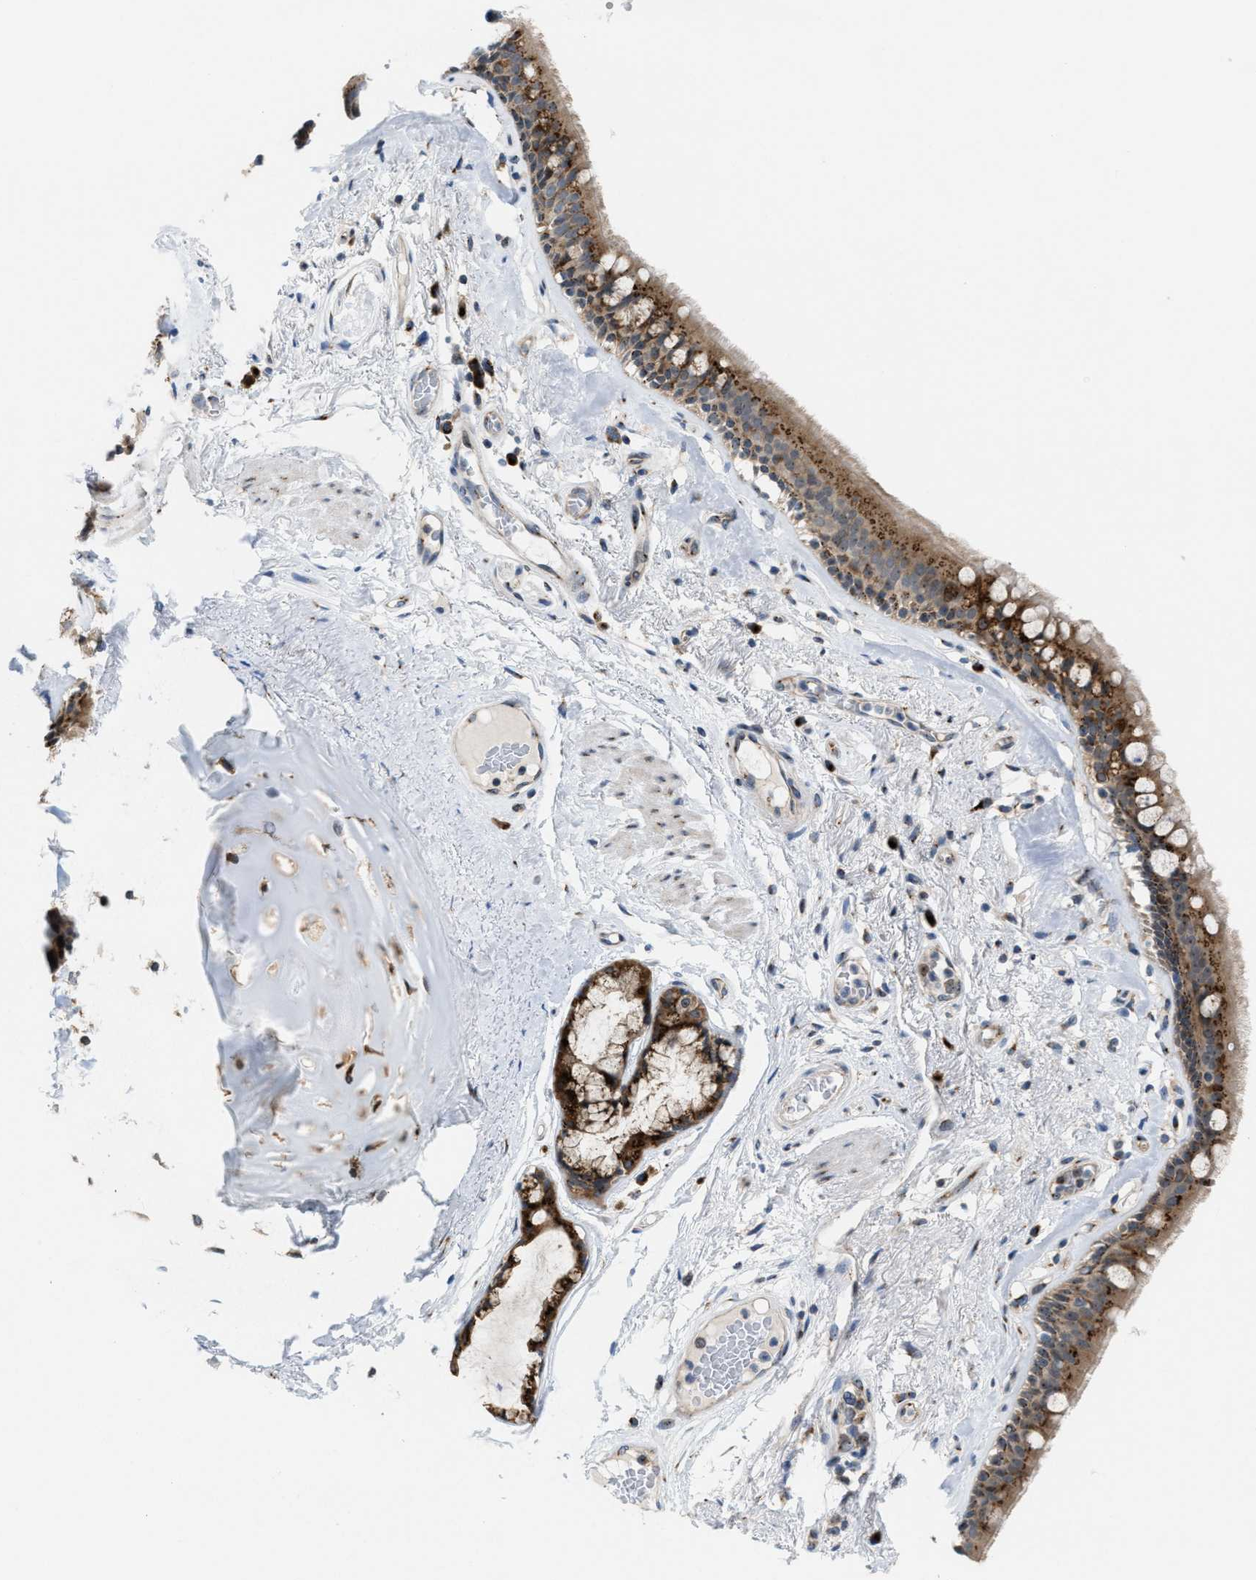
{"staining": {"intensity": "moderate", "quantity": ">75%", "location": "cytoplasmic/membranous"}, "tissue": "bronchus", "cell_type": "Respiratory epithelial cells", "image_type": "normal", "snomed": [{"axis": "morphology", "description": "Normal tissue, NOS"}, {"axis": "topography", "description": "Cartilage tissue"}], "caption": "Protein expression analysis of unremarkable bronchus displays moderate cytoplasmic/membranous positivity in approximately >75% of respiratory epithelial cells. Nuclei are stained in blue.", "gene": "SLC38A10", "patient": {"sex": "female", "age": 63}}